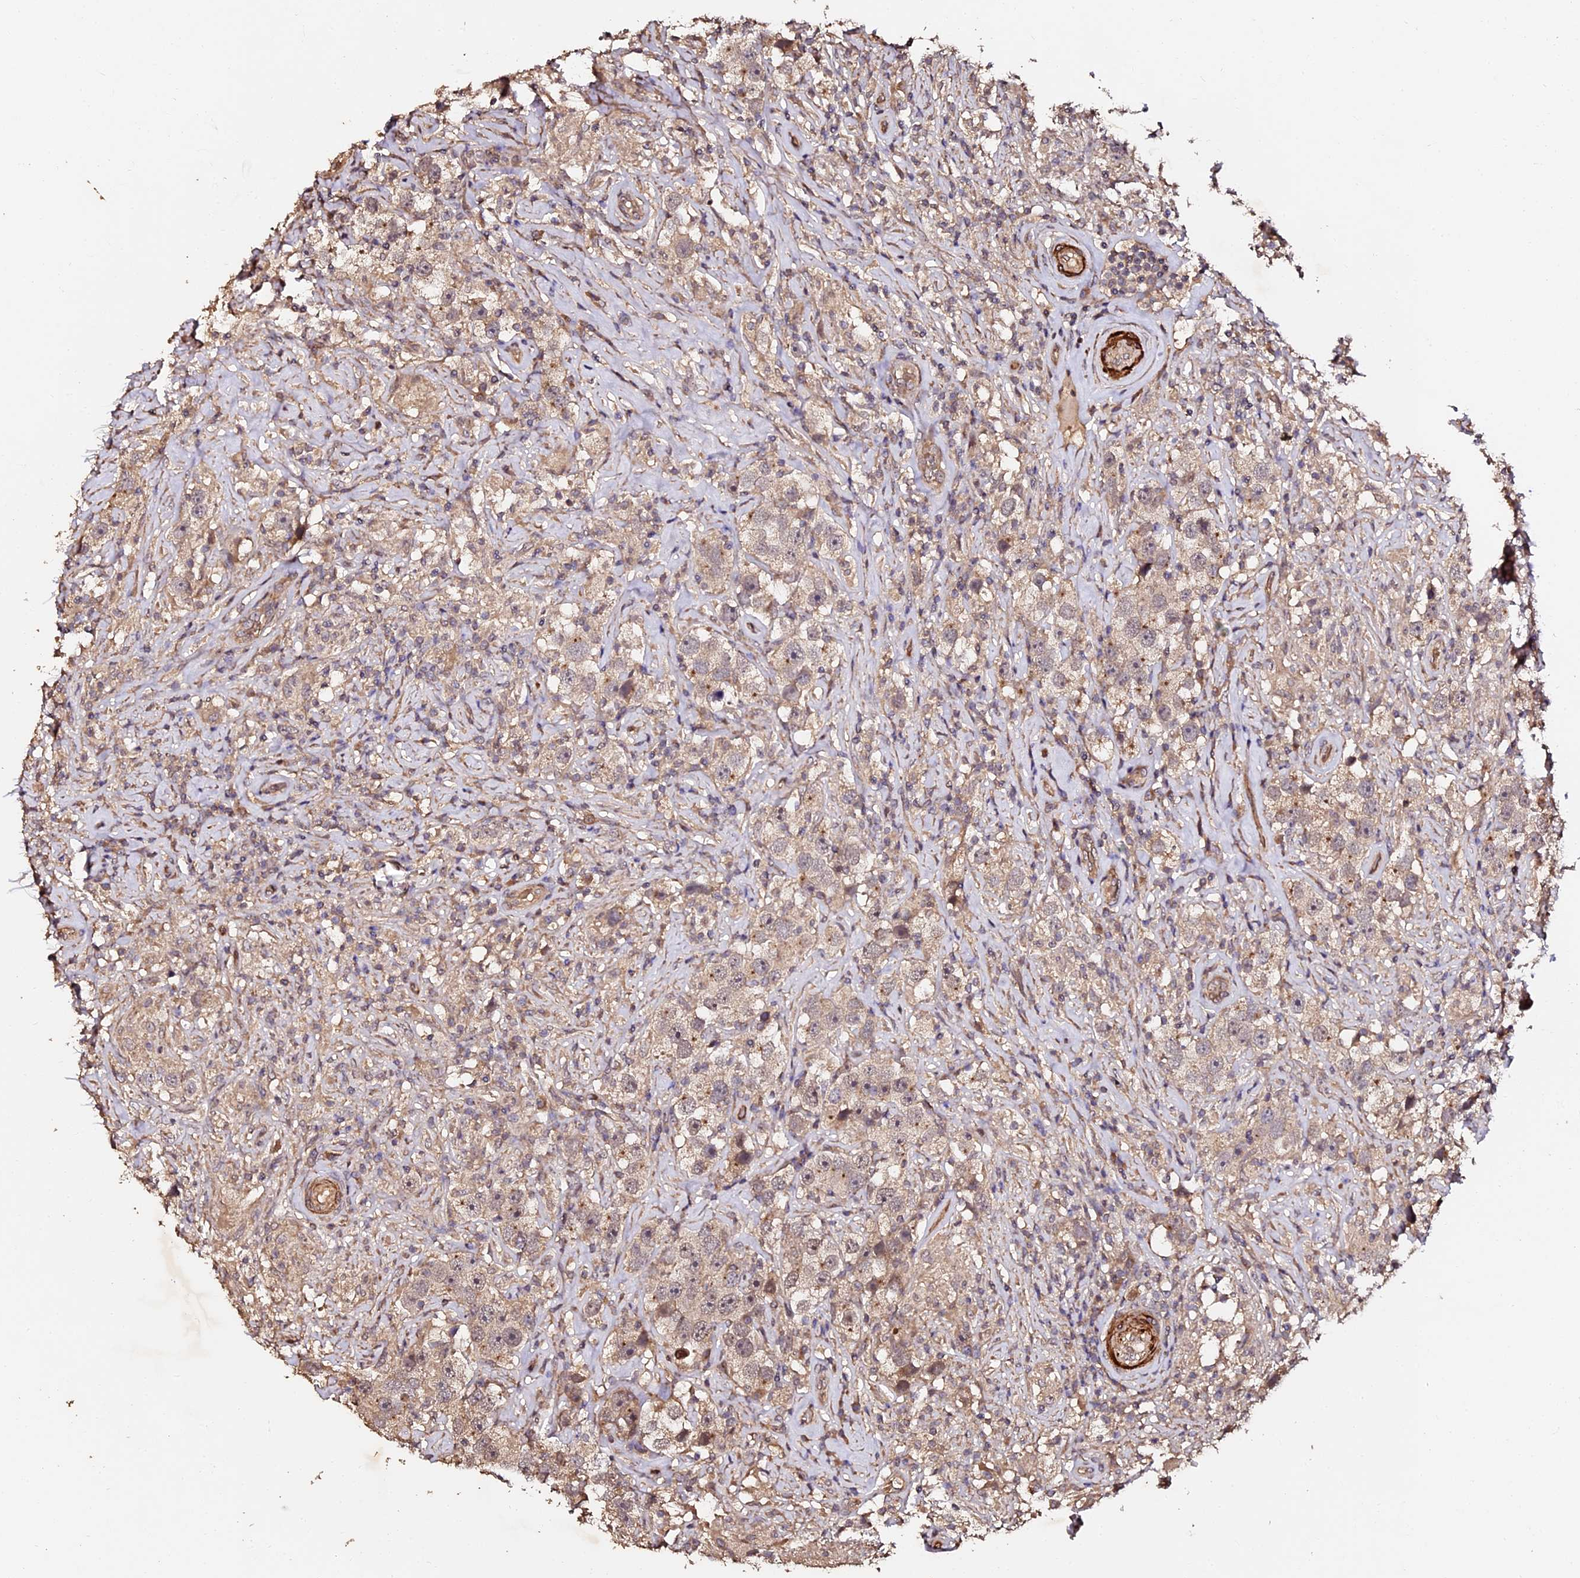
{"staining": {"intensity": "weak", "quantity": "25%-75%", "location": "cytoplasmic/membranous"}, "tissue": "testis cancer", "cell_type": "Tumor cells", "image_type": "cancer", "snomed": [{"axis": "morphology", "description": "Seminoma, NOS"}, {"axis": "topography", "description": "Testis"}], "caption": "Immunohistochemistry (IHC) (DAB) staining of human testis cancer shows weak cytoplasmic/membranous protein expression in about 25%-75% of tumor cells. The protein is shown in brown color, while the nuclei are stained blue.", "gene": "TDO2", "patient": {"sex": "male", "age": 49}}